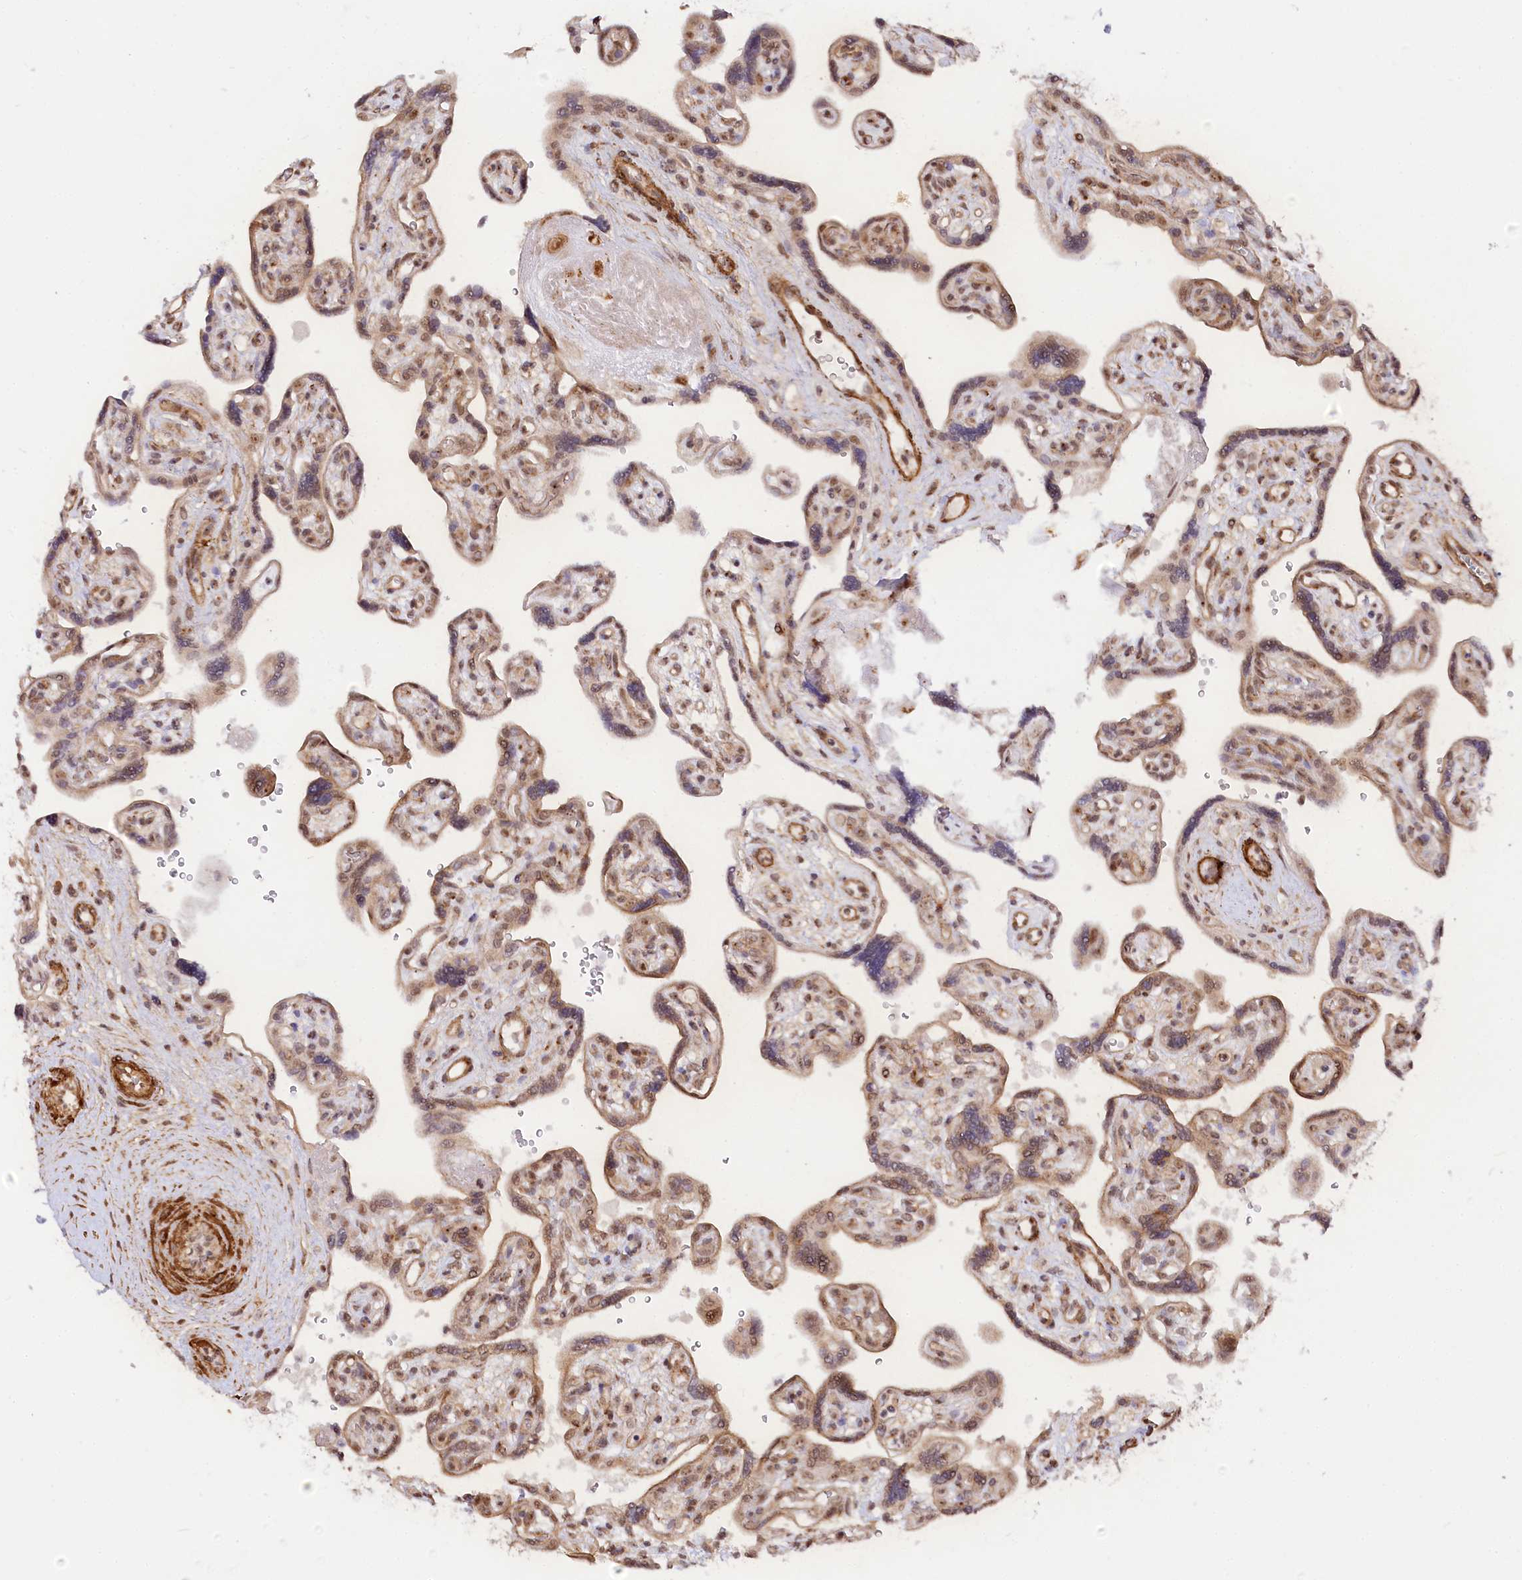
{"staining": {"intensity": "moderate", "quantity": "25%-75%", "location": "nuclear"}, "tissue": "placenta", "cell_type": "Trophoblastic cells", "image_type": "normal", "snomed": [{"axis": "morphology", "description": "Normal tissue, NOS"}, {"axis": "topography", "description": "Placenta"}], "caption": "IHC of normal human placenta shows medium levels of moderate nuclear positivity in approximately 25%-75% of trophoblastic cells.", "gene": "GNL3L", "patient": {"sex": "female", "age": 39}}